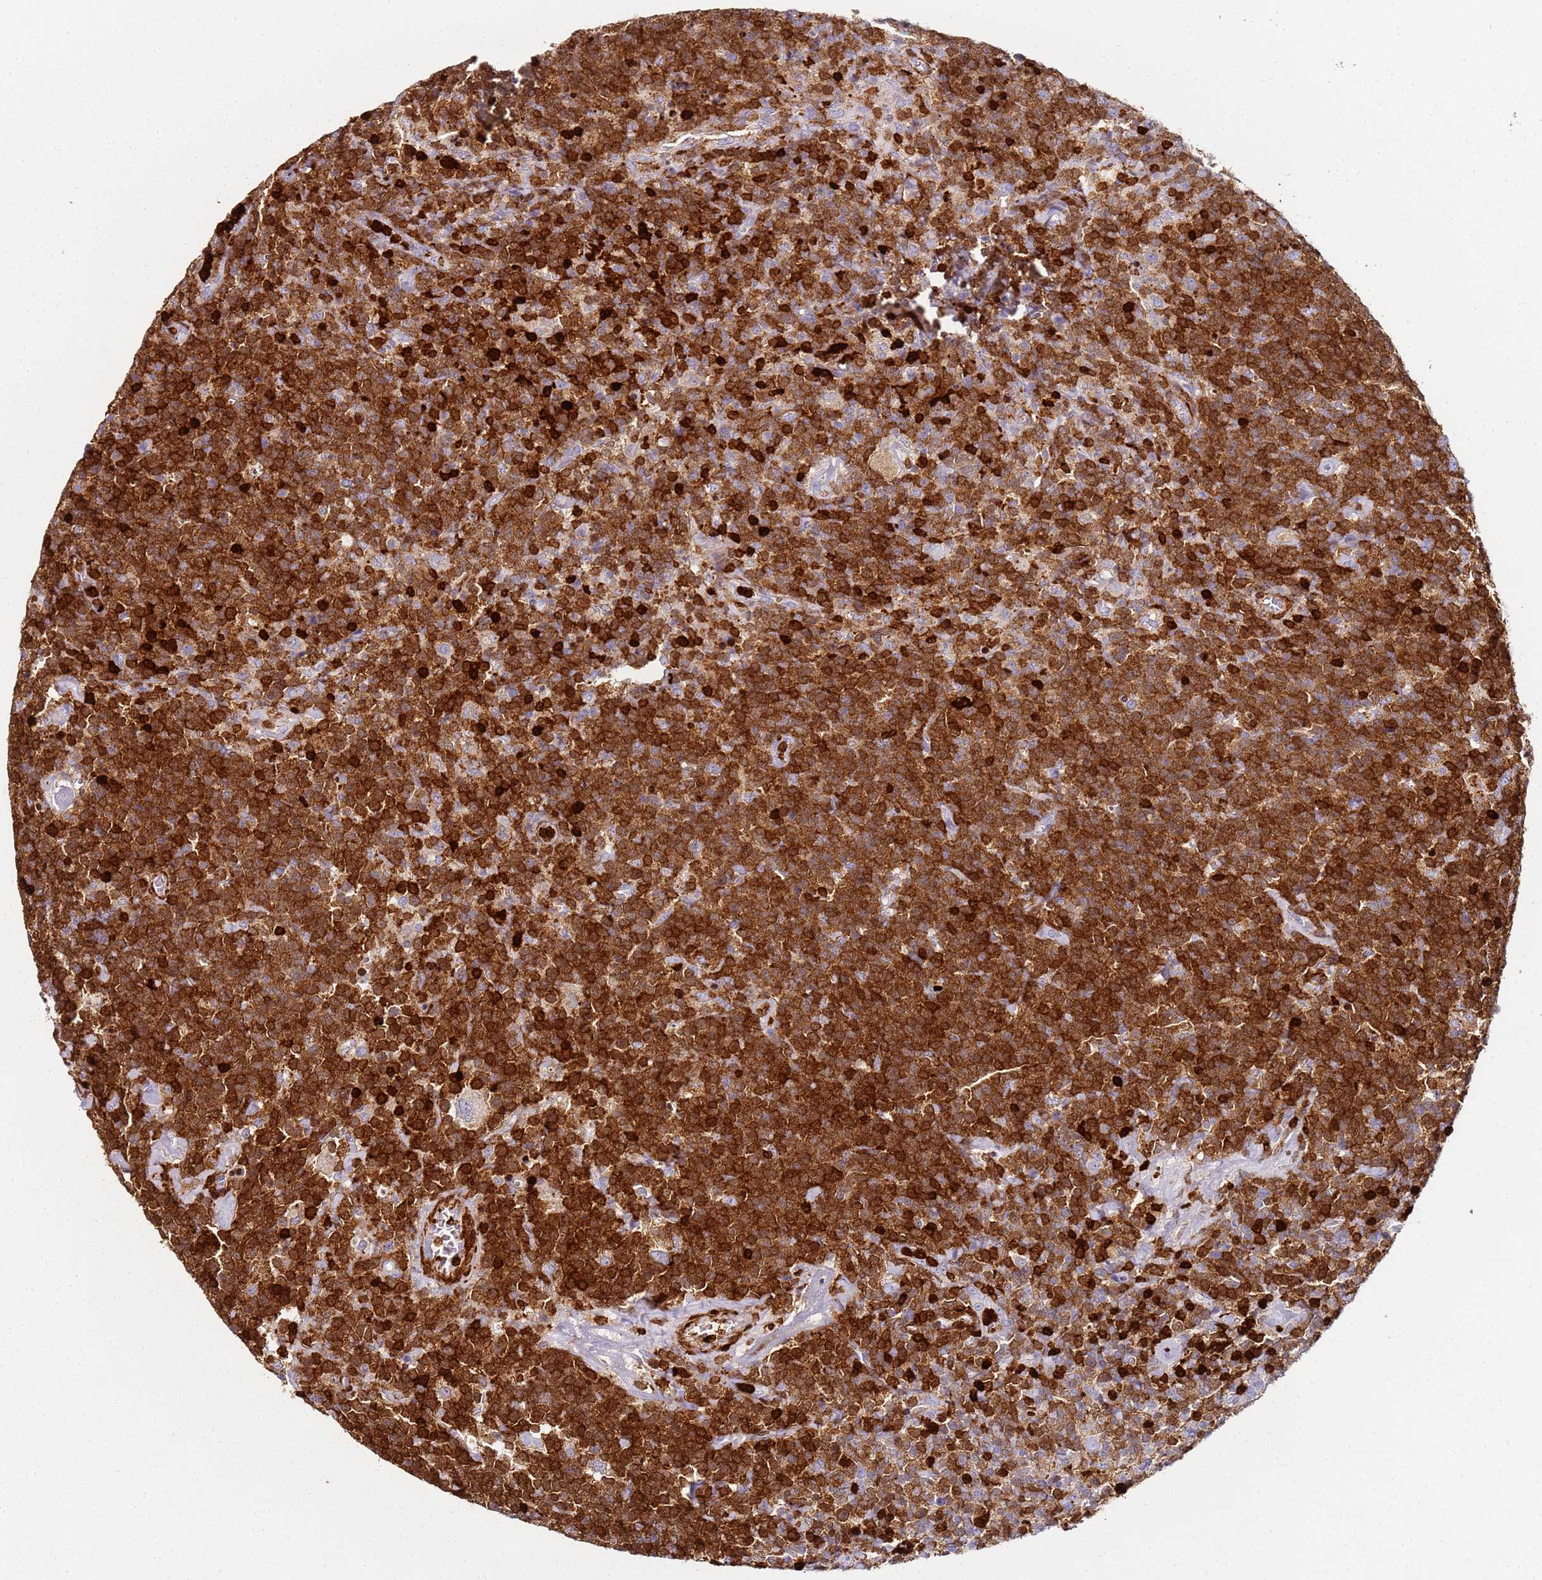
{"staining": {"intensity": "moderate", "quantity": ">75%", "location": "cytoplasmic/membranous,nuclear"}, "tissue": "lymphoma", "cell_type": "Tumor cells", "image_type": "cancer", "snomed": [{"axis": "morphology", "description": "Malignant lymphoma, non-Hodgkin's type, High grade"}, {"axis": "topography", "description": "Lymph node"}], "caption": "Immunohistochemical staining of high-grade malignant lymphoma, non-Hodgkin's type exhibits moderate cytoplasmic/membranous and nuclear protein positivity in about >75% of tumor cells.", "gene": "S100A4", "patient": {"sex": "male", "age": 61}}